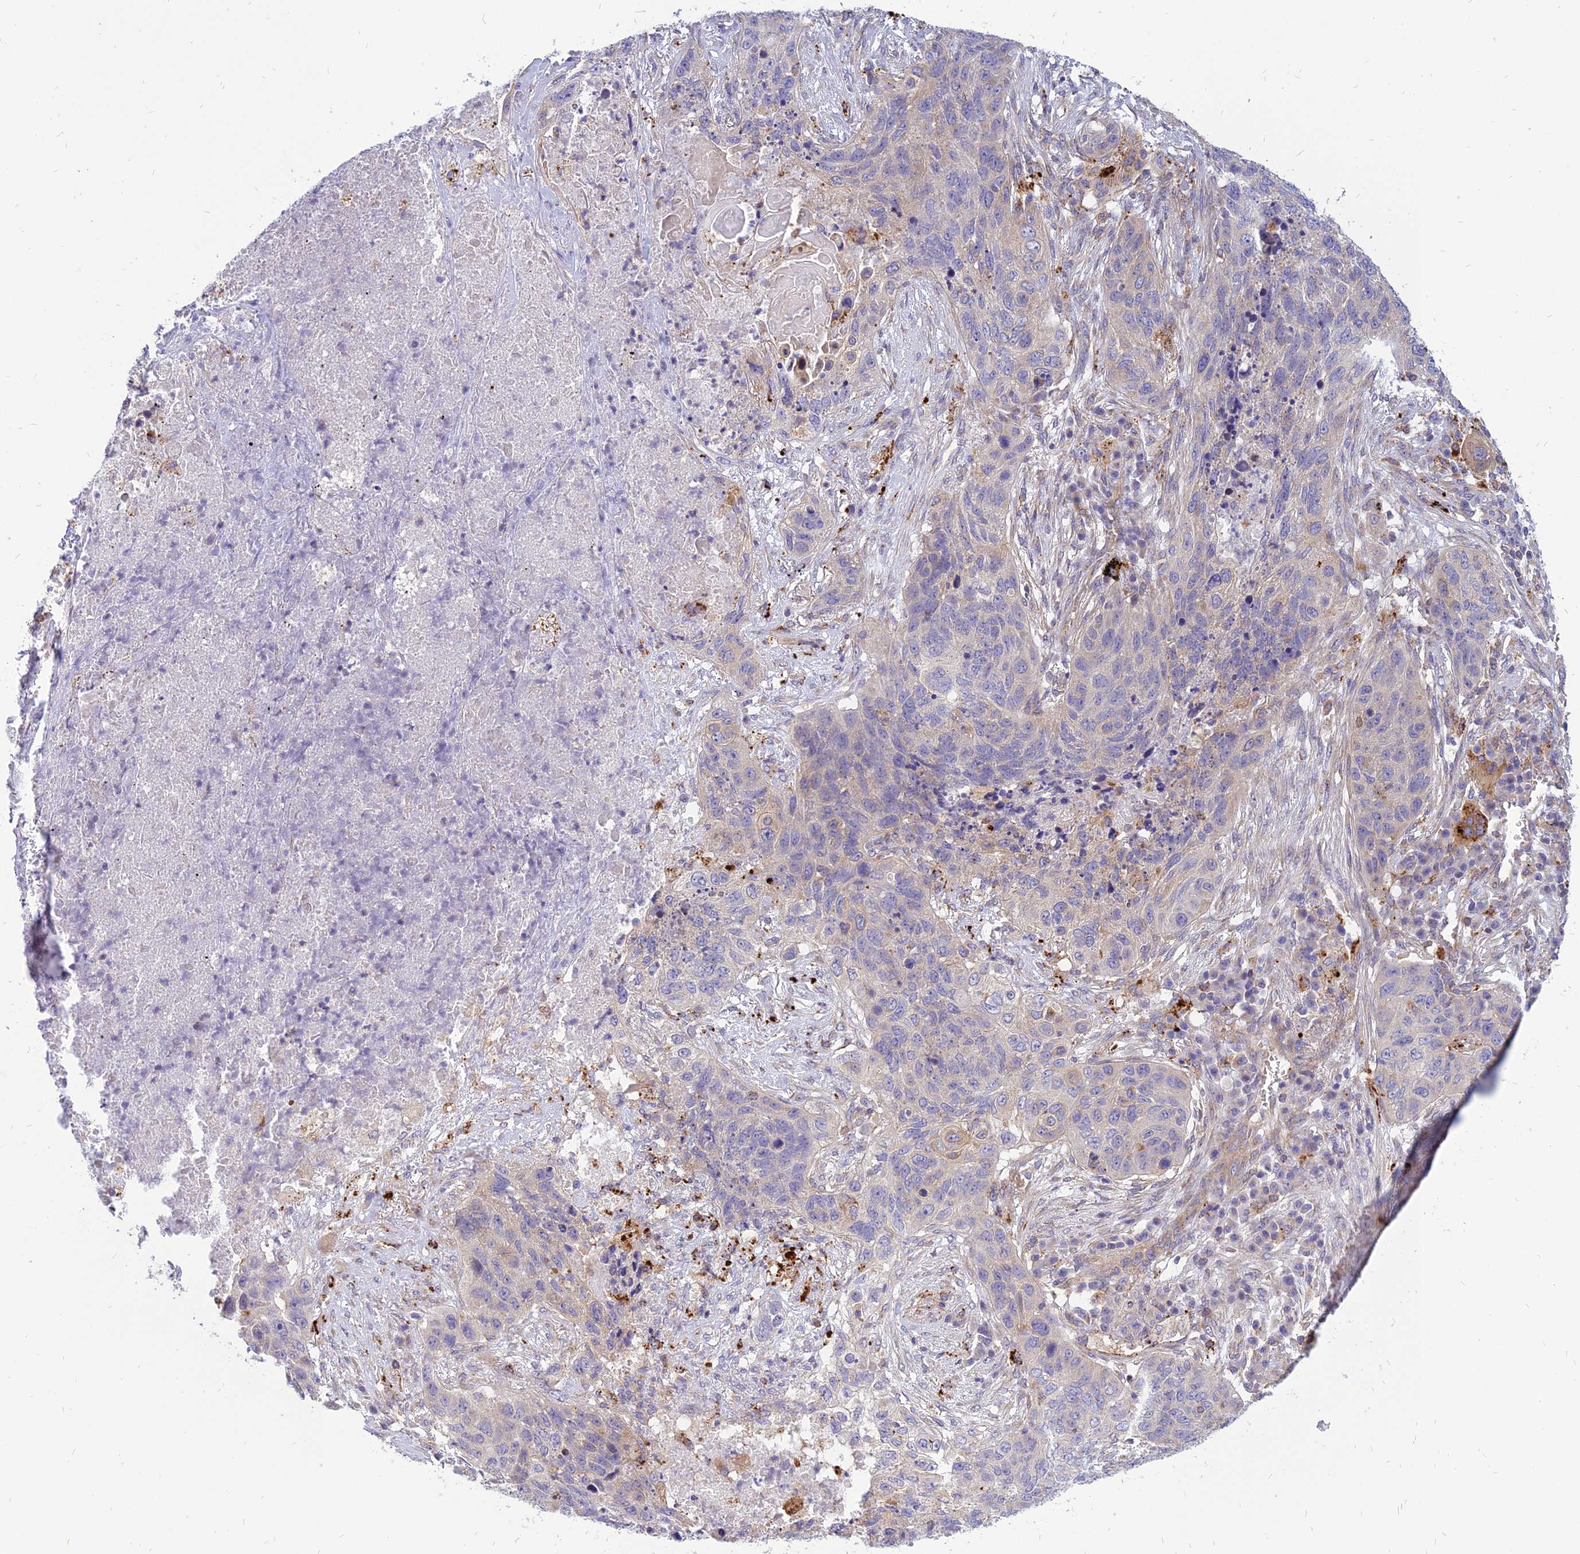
{"staining": {"intensity": "negative", "quantity": "none", "location": "none"}, "tissue": "lung cancer", "cell_type": "Tumor cells", "image_type": "cancer", "snomed": [{"axis": "morphology", "description": "Squamous cell carcinoma, NOS"}, {"axis": "topography", "description": "Lung"}], "caption": "An immunohistochemistry micrograph of squamous cell carcinoma (lung) is shown. There is no staining in tumor cells of squamous cell carcinoma (lung).", "gene": "PHKA2", "patient": {"sex": "female", "age": 63}}